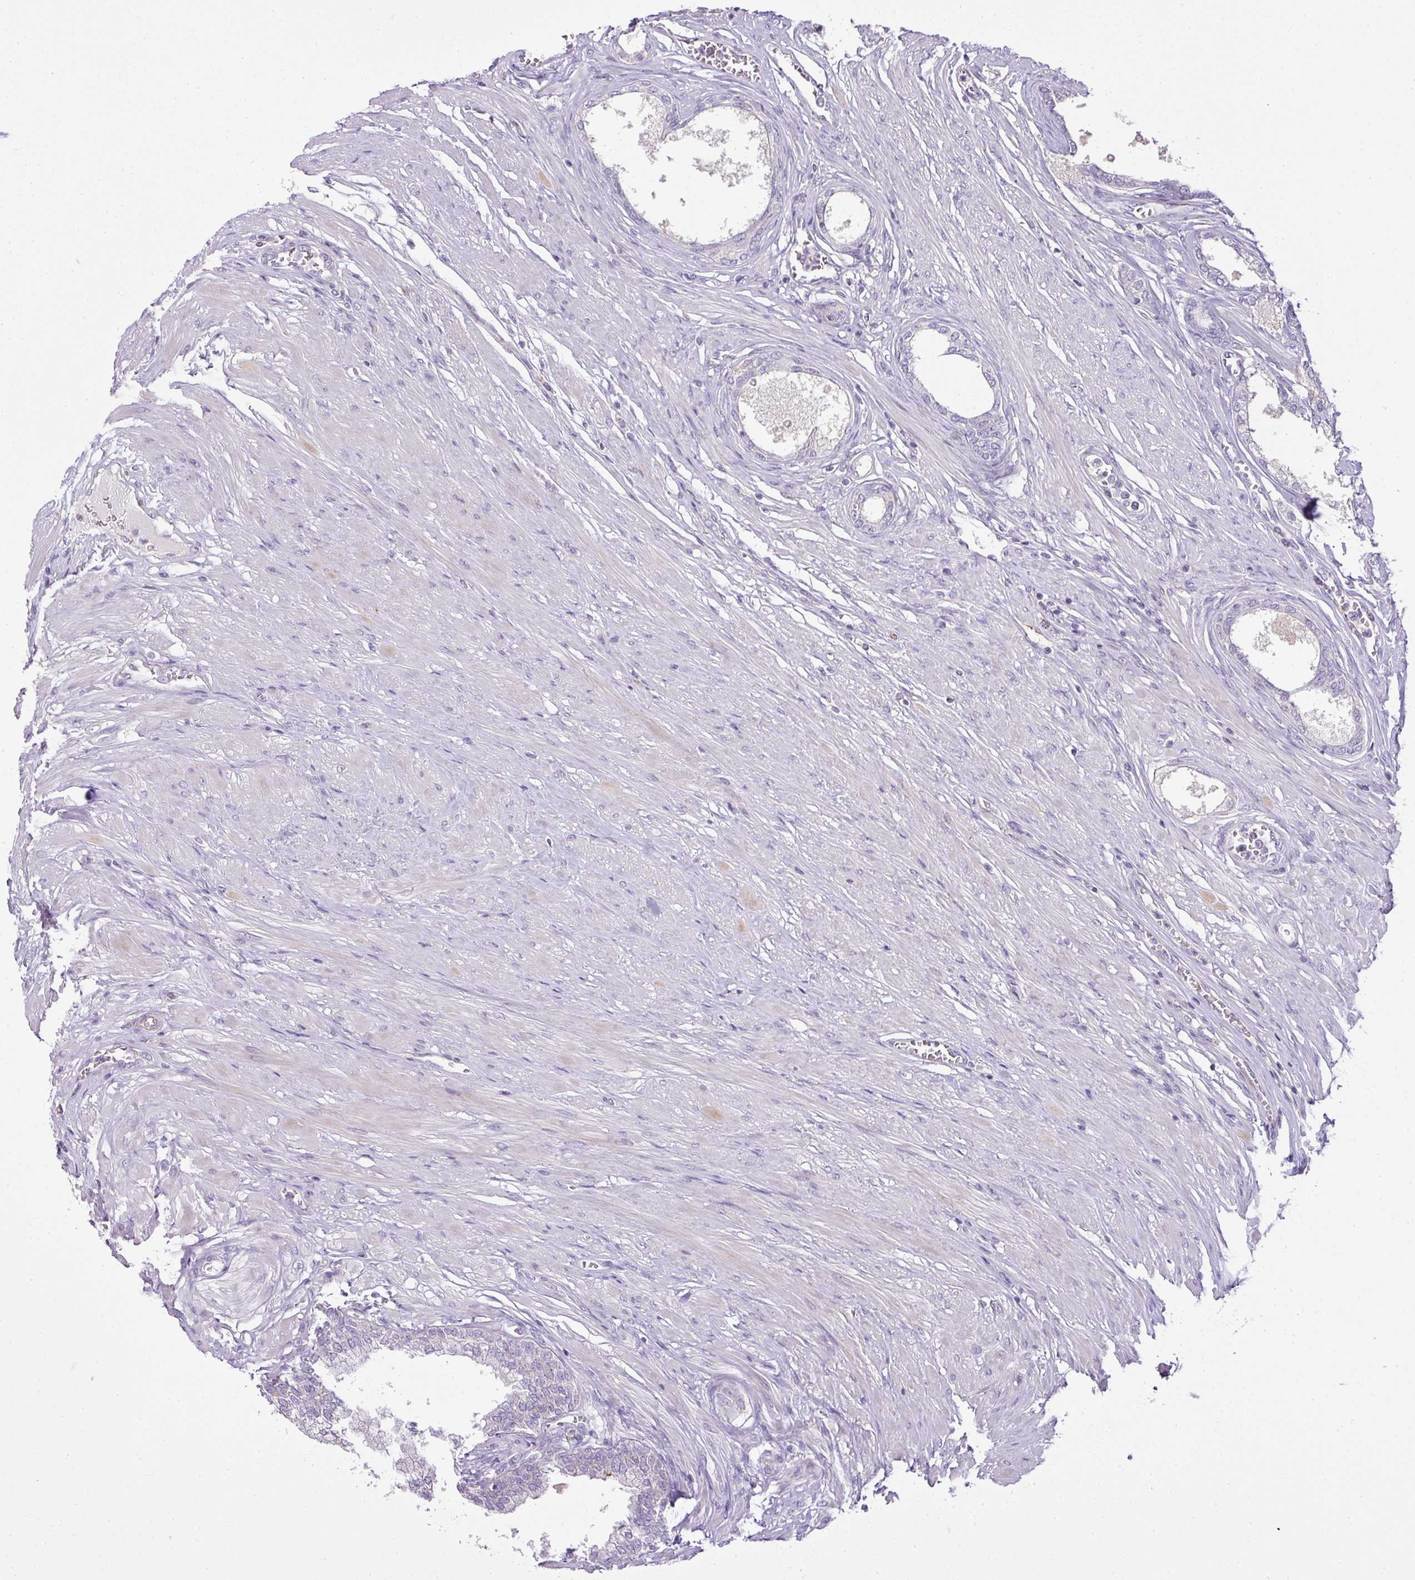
{"staining": {"intensity": "negative", "quantity": "none", "location": "none"}, "tissue": "prostate", "cell_type": "Glandular cells", "image_type": "normal", "snomed": [{"axis": "morphology", "description": "Normal tissue, NOS"}, {"axis": "morphology", "description": "Urothelial carcinoma, Low grade"}, {"axis": "topography", "description": "Urinary bladder"}, {"axis": "topography", "description": "Prostate"}], "caption": "High magnification brightfield microscopy of benign prostate stained with DAB (3,3'-diaminobenzidine) (brown) and counterstained with hematoxylin (blue): glandular cells show no significant staining. Brightfield microscopy of immunohistochemistry stained with DAB (3,3'-diaminobenzidine) (brown) and hematoxylin (blue), captured at high magnification.", "gene": "HOXC13", "patient": {"sex": "male", "age": 60}}